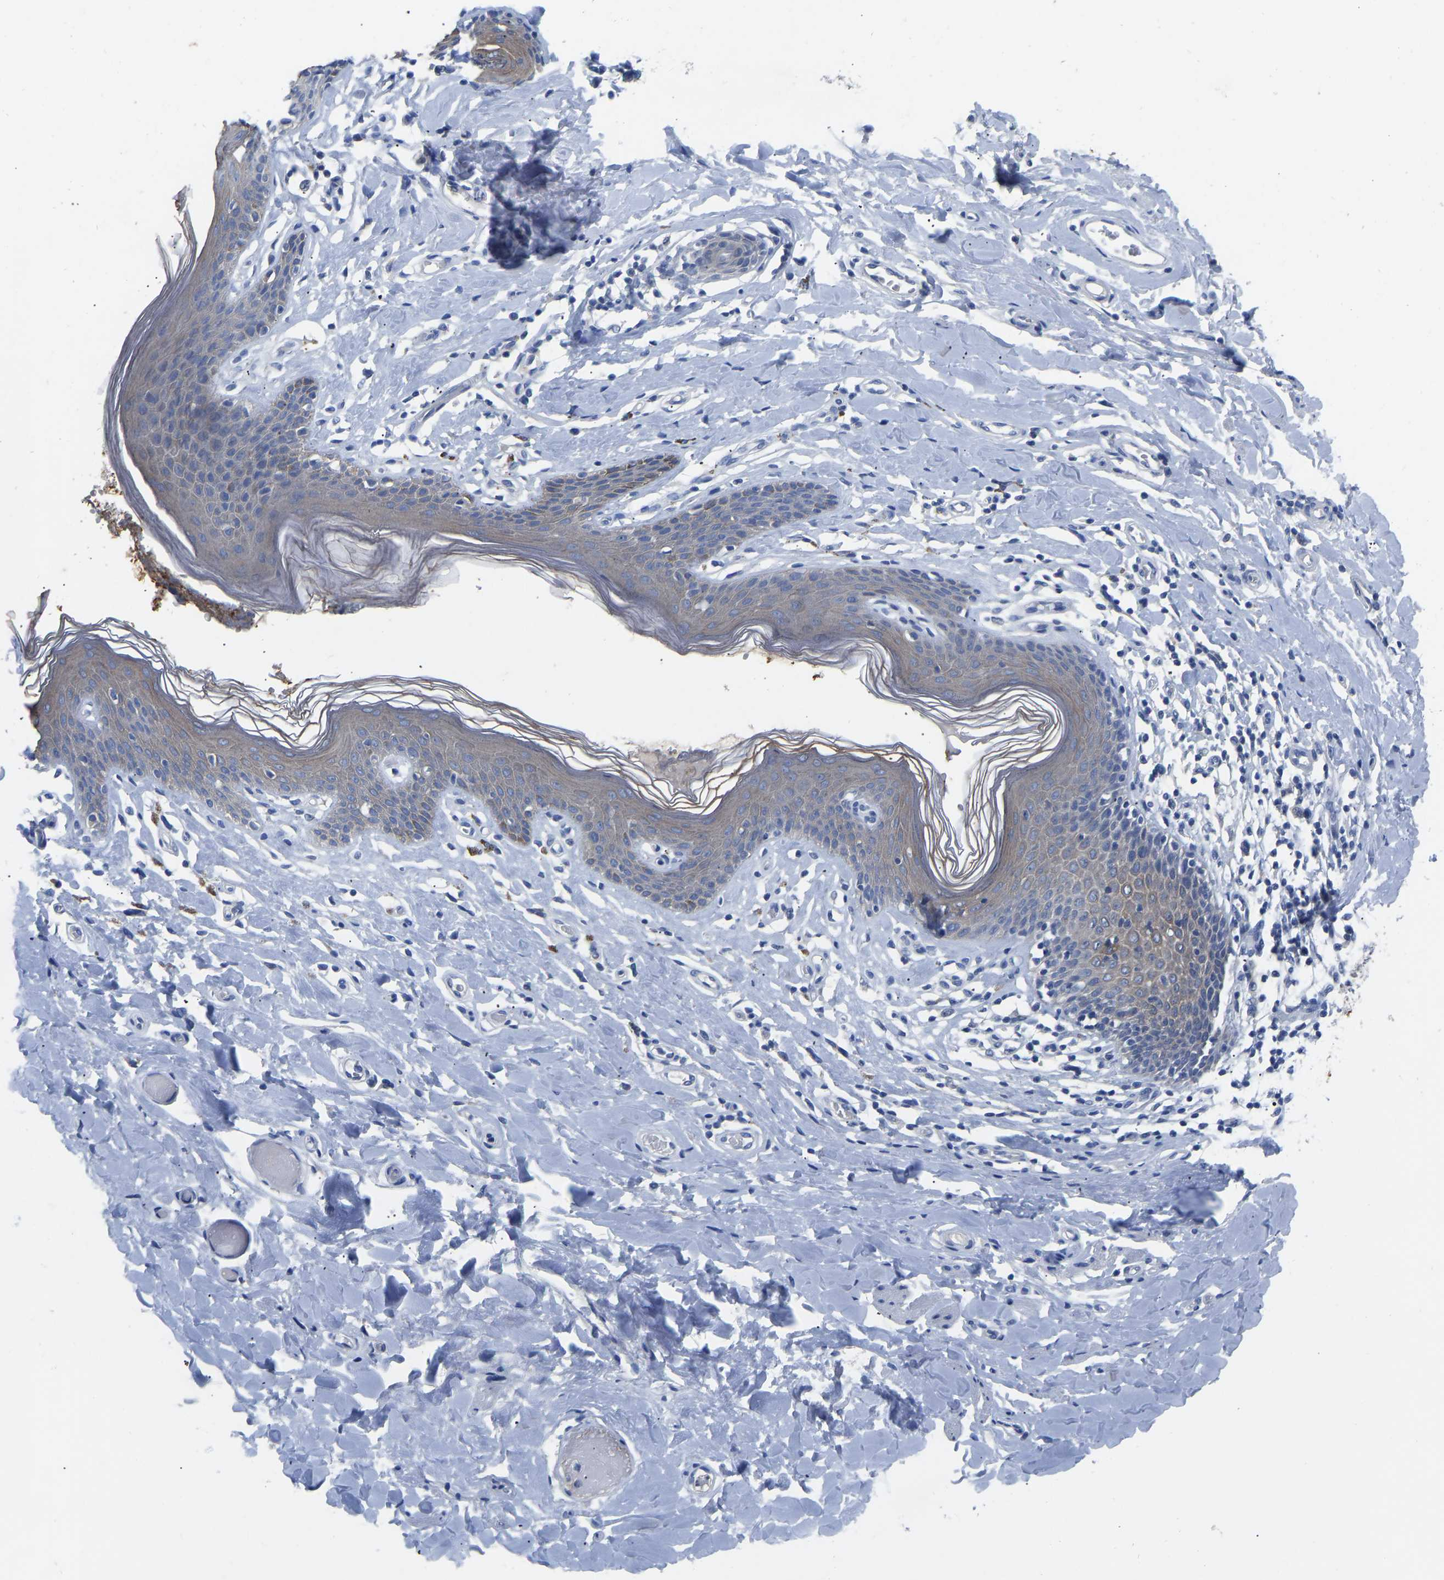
{"staining": {"intensity": "moderate", "quantity": "<25%", "location": "cytoplasmic/membranous"}, "tissue": "skin", "cell_type": "Epidermal cells", "image_type": "normal", "snomed": [{"axis": "morphology", "description": "Normal tissue, NOS"}, {"axis": "topography", "description": "Vulva"}], "caption": "Benign skin displays moderate cytoplasmic/membranous staining in approximately <25% of epidermal cells, visualized by immunohistochemistry. (Stains: DAB (3,3'-diaminobenzidine) in brown, nuclei in blue, Microscopy: brightfield microscopy at high magnification).", "gene": "RBP1", "patient": {"sex": "female", "age": 66}}